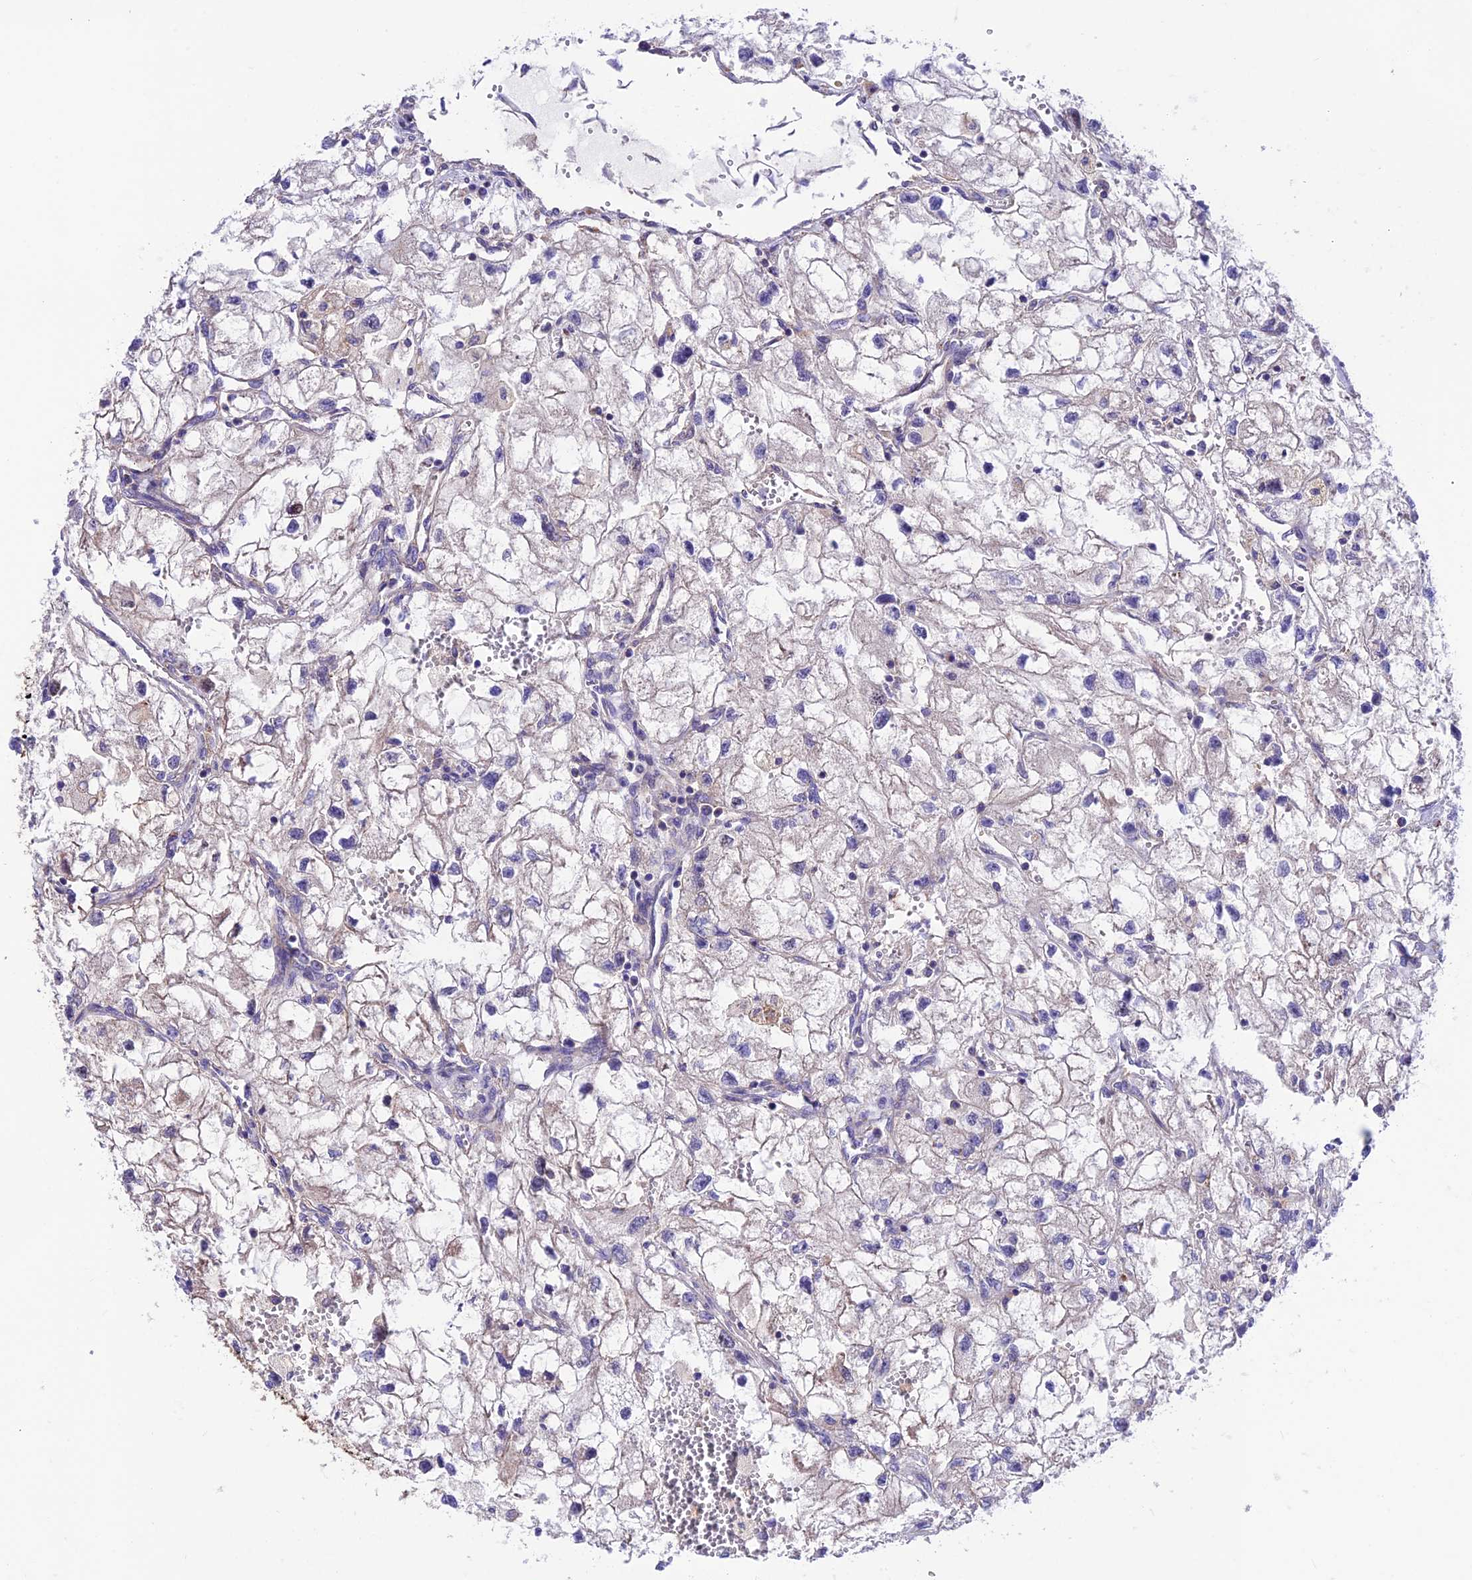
{"staining": {"intensity": "negative", "quantity": "none", "location": "none"}, "tissue": "renal cancer", "cell_type": "Tumor cells", "image_type": "cancer", "snomed": [{"axis": "morphology", "description": "Adenocarcinoma, NOS"}, {"axis": "topography", "description": "Kidney"}], "caption": "The image exhibits no staining of tumor cells in renal cancer. (Brightfield microscopy of DAB (3,3'-diaminobenzidine) immunohistochemistry at high magnification).", "gene": "VPS16", "patient": {"sex": "female", "age": 70}}